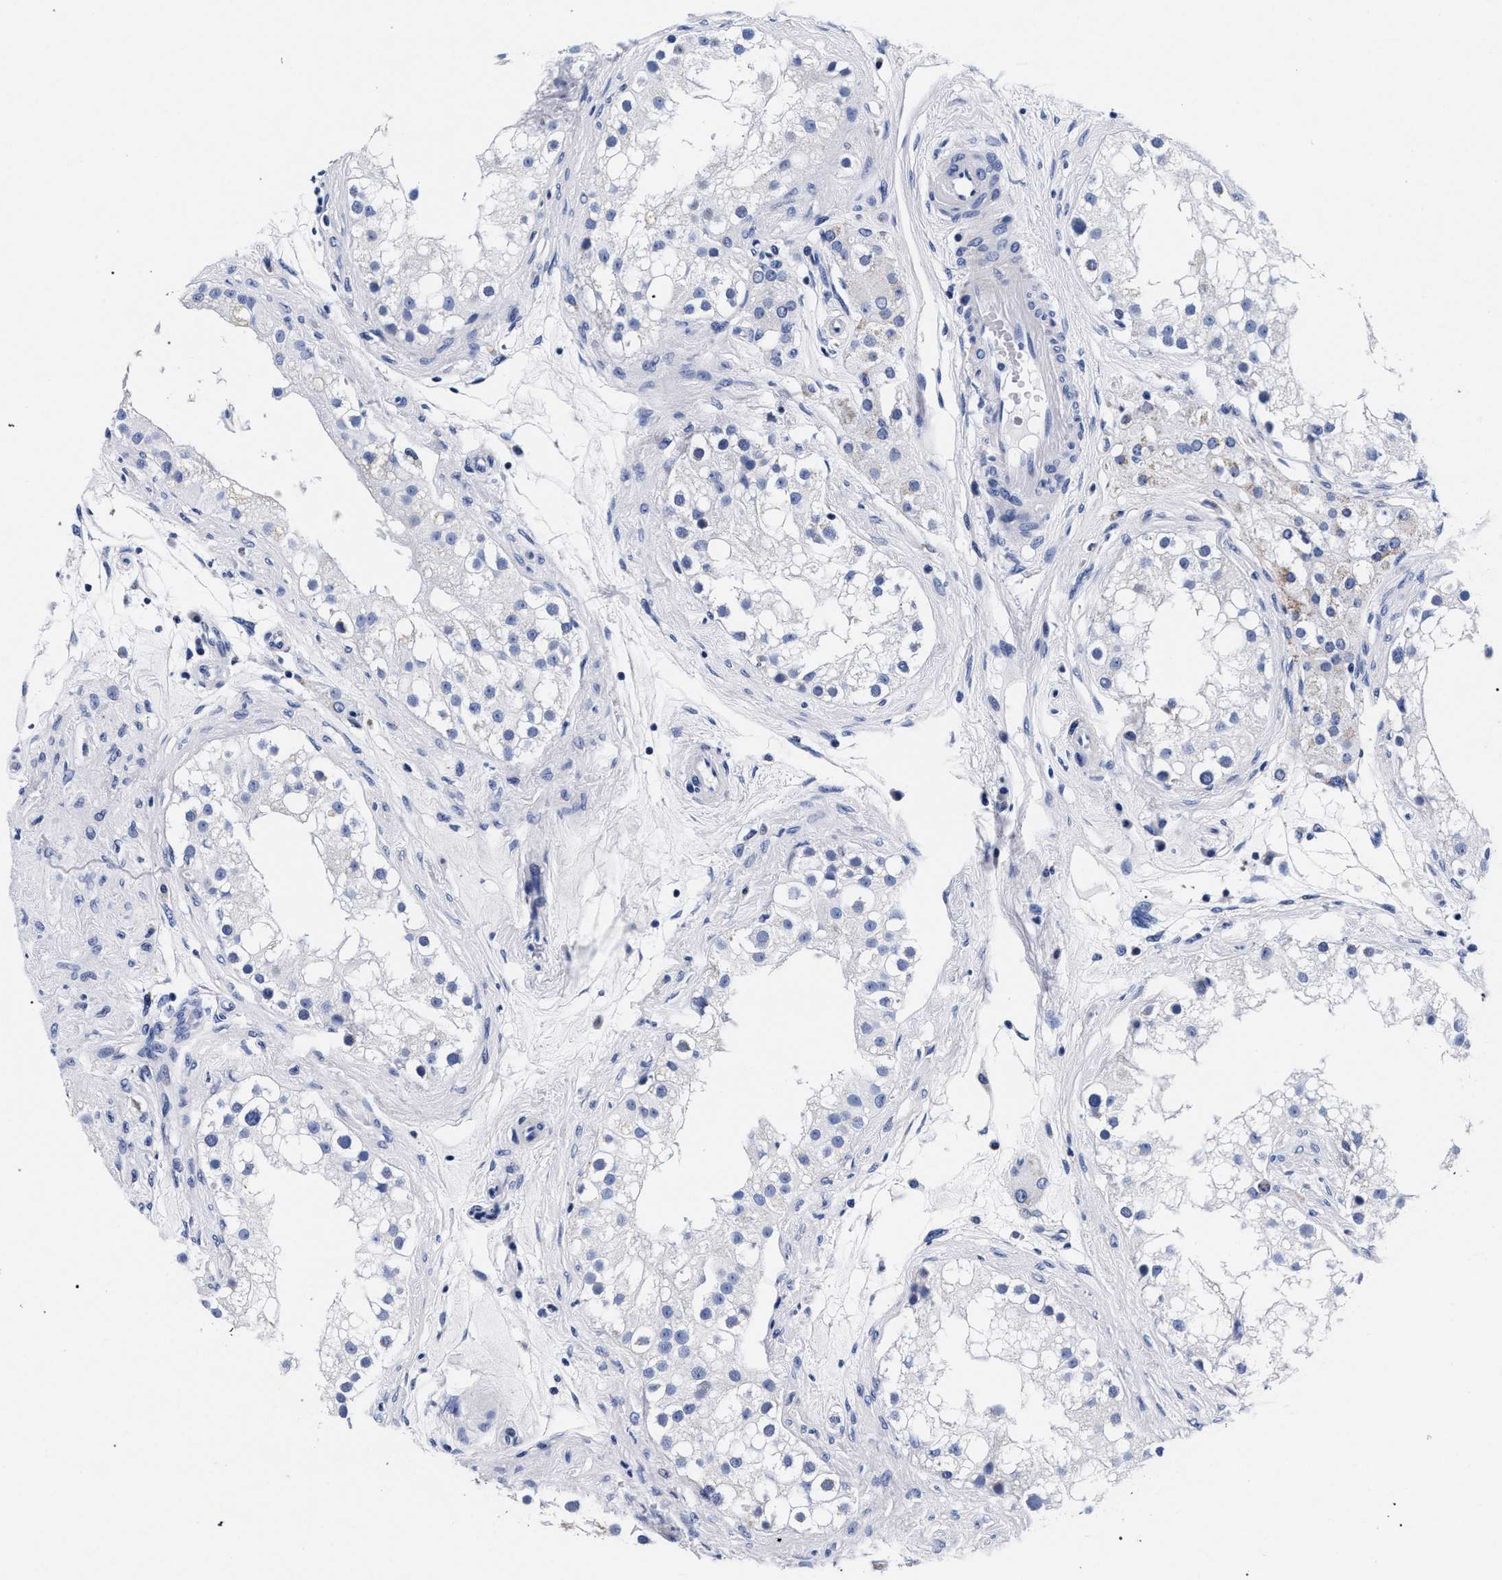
{"staining": {"intensity": "negative", "quantity": "none", "location": "none"}, "tissue": "epididymis", "cell_type": "Glandular cells", "image_type": "normal", "snomed": [{"axis": "morphology", "description": "Normal tissue, NOS"}, {"axis": "morphology", "description": "Inflammation, NOS"}, {"axis": "topography", "description": "Epididymis"}], "caption": "Immunohistochemistry (IHC) histopathology image of unremarkable epididymis: human epididymis stained with DAB (3,3'-diaminobenzidine) reveals no significant protein staining in glandular cells.", "gene": "RAB3B", "patient": {"sex": "male", "age": 84}}